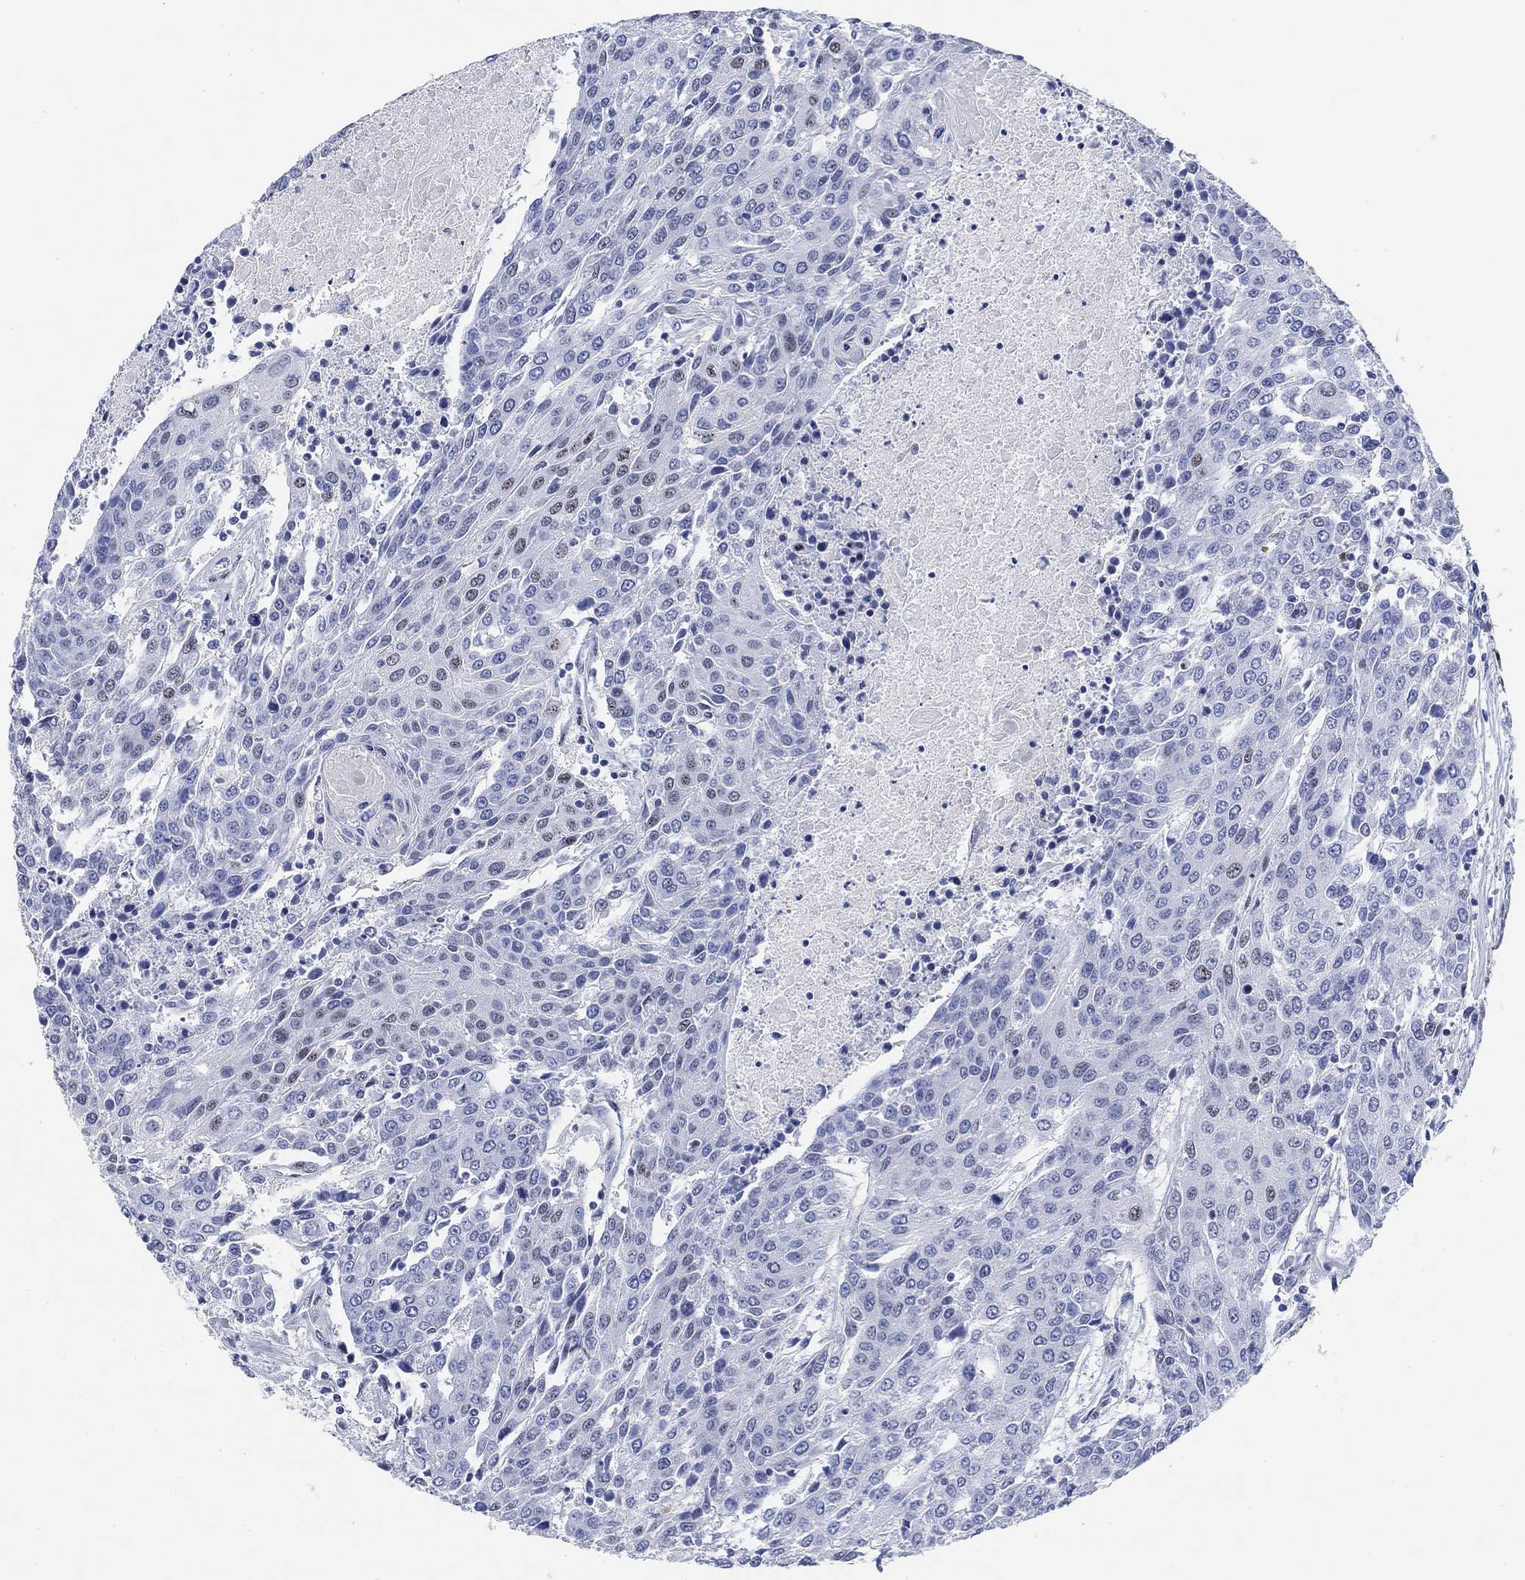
{"staining": {"intensity": "negative", "quantity": "none", "location": "none"}, "tissue": "urothelial cancer", "cell_type": "Tumor cells", "image_type": "cancer", "snomed": [{"axis": "morphology", "description": "Urothelial carcinoma, High grade"}, {"axis": "topography", "description": "Urinary bladder"}], "caption": "Micrograph shows no significant protein positivity in tumor cells of high-grade urothelial carcinoma.", "gene": "PAX6", "patient": {"sex": "female", "age": 85}}